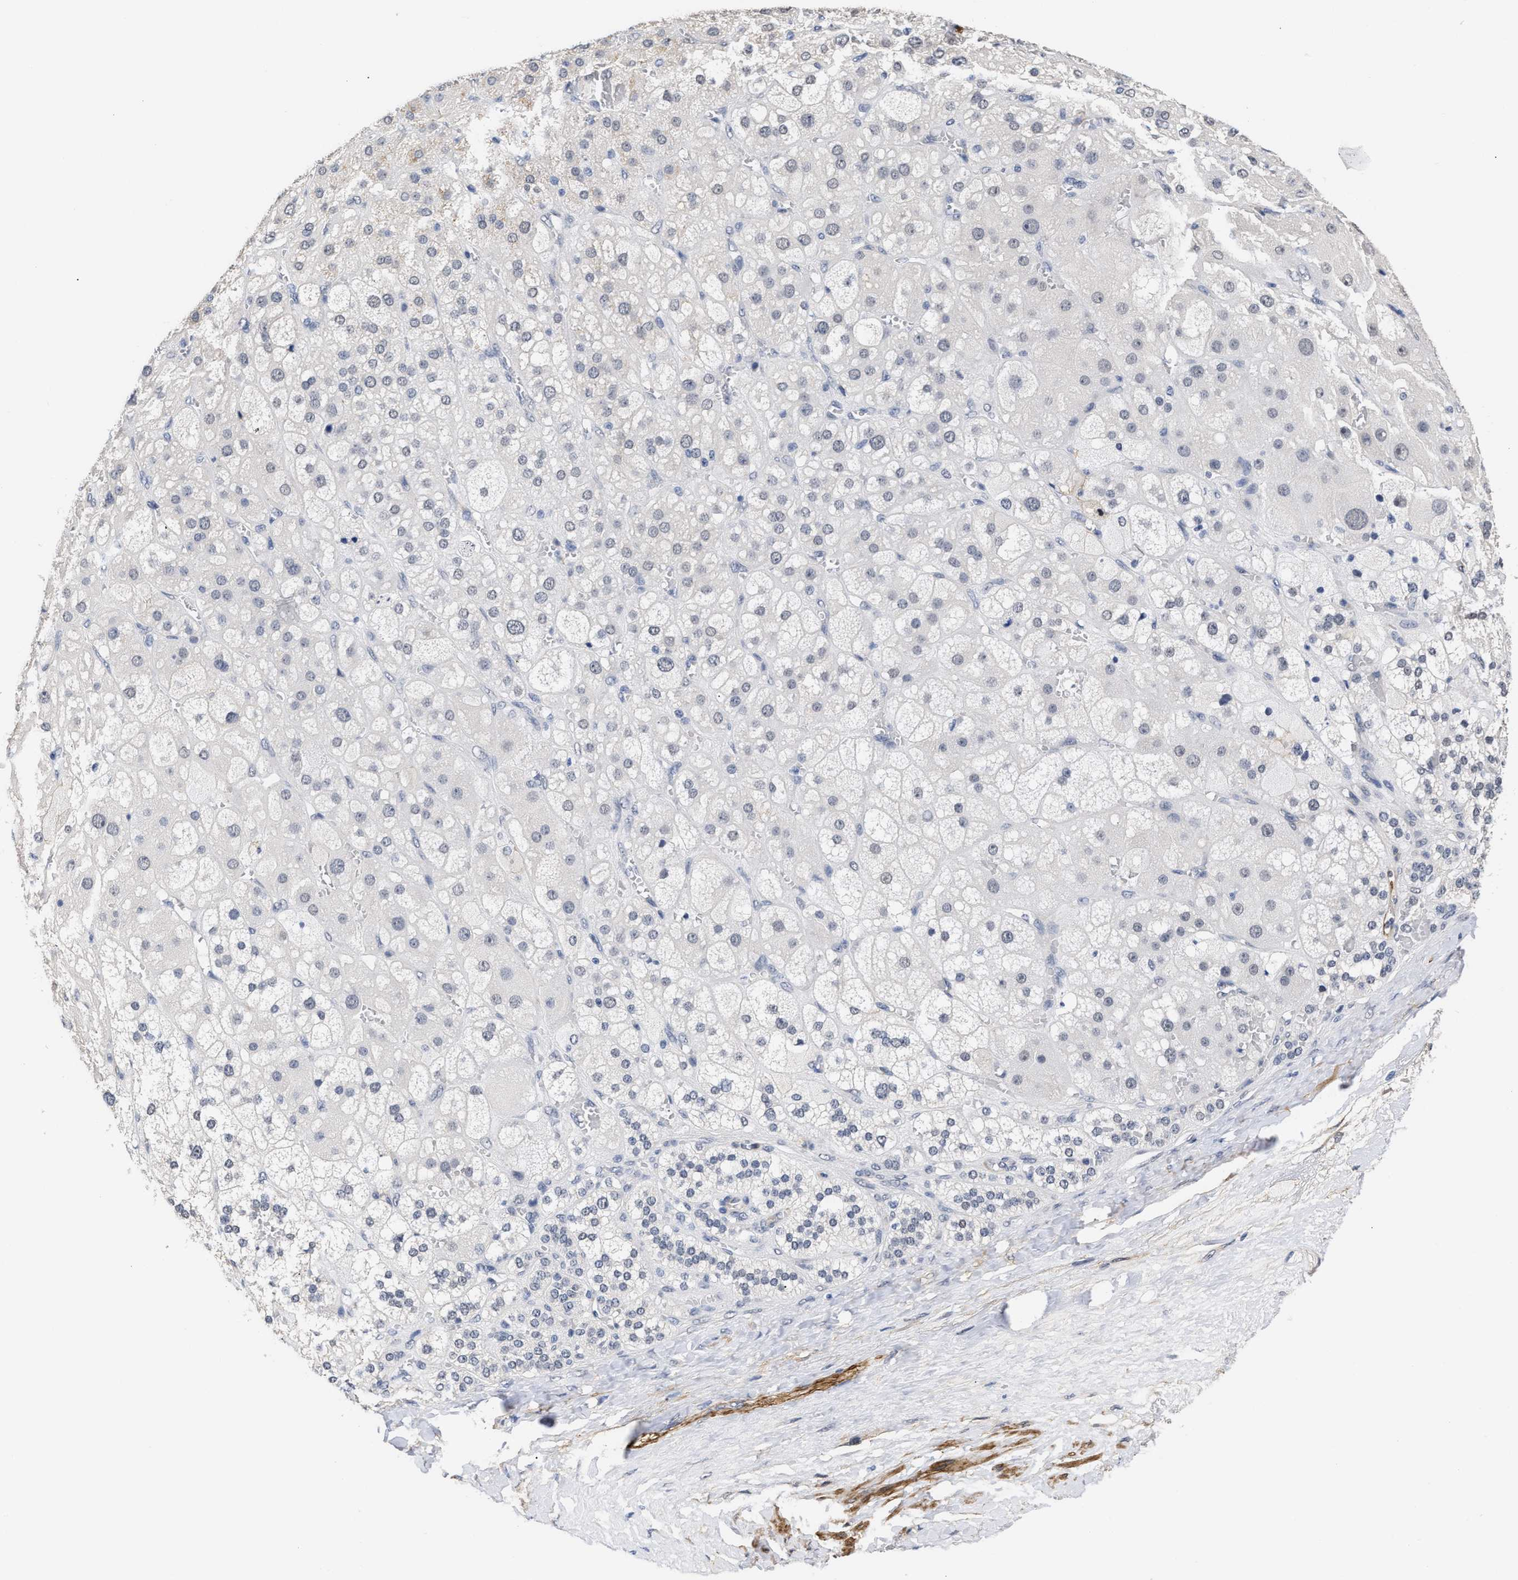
{"staining": {"intensity": "moderate", "quantity": "<25%", "location": "cytoplasmic/membranous,nuclear"}, "tissue": "adrenal gland", "cell_type": "Glandular cells", "image_type": "normal", "snomed": [{"axis": "morphology", "description": "Normal tissue, NOS"}, {"axis": "topography", "description": "Adrenal gland"}], "caption": "Immunohistochemistry (IHC) staining of benign adrenal gland, which reveals low levels of moderate cytoplasmic/membranous,nuclear staining in about <25% of glandular cells indicating moderate cytoplasmic/membranous,nuclear protein expression. The staining was performed using DAB (brown) for protein detection and nuclei were counterstained in hematoxylin (blue).", "gene": "AHNAK2", "patient": {"sex": "female", "age": 47}}